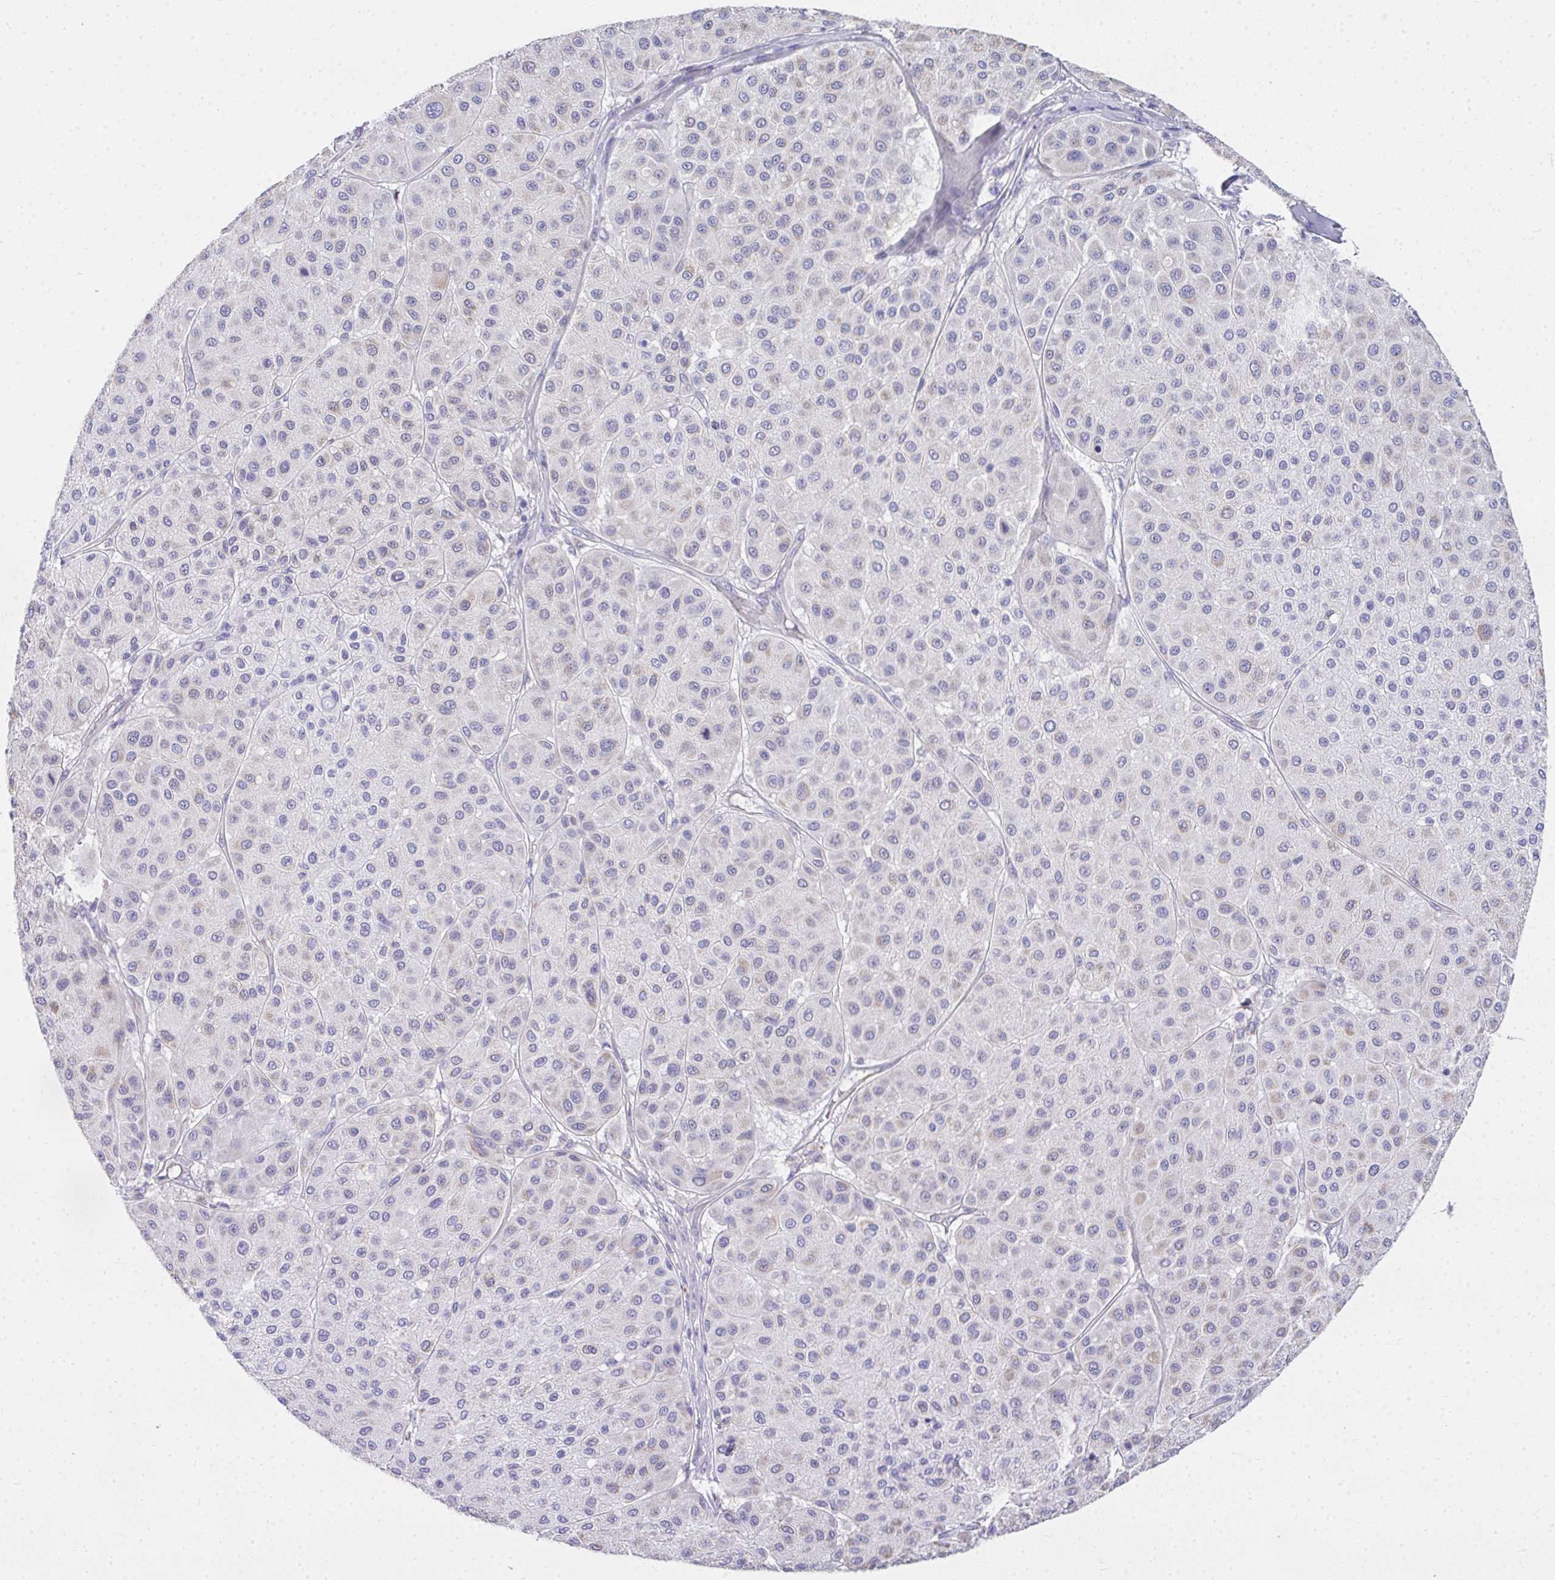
{"staining": {"intensity": "negative", "quantity": "none", "location": "none"}, "tissue": "melanoma", "cell_type": "Tumor cells", "image_type": "cancer", "snomed": [{"axis": "morphology", "description": "Malignant melanoma, Metastatic site"}, {"axis": "topography", "description": "Smooth muscle"}], "caption": "Tumor cells are negative for protein expression in human malignant melanoma (metastatic site).", "gene": "COA5", "patient": {"sex": "male", "age": 41}}